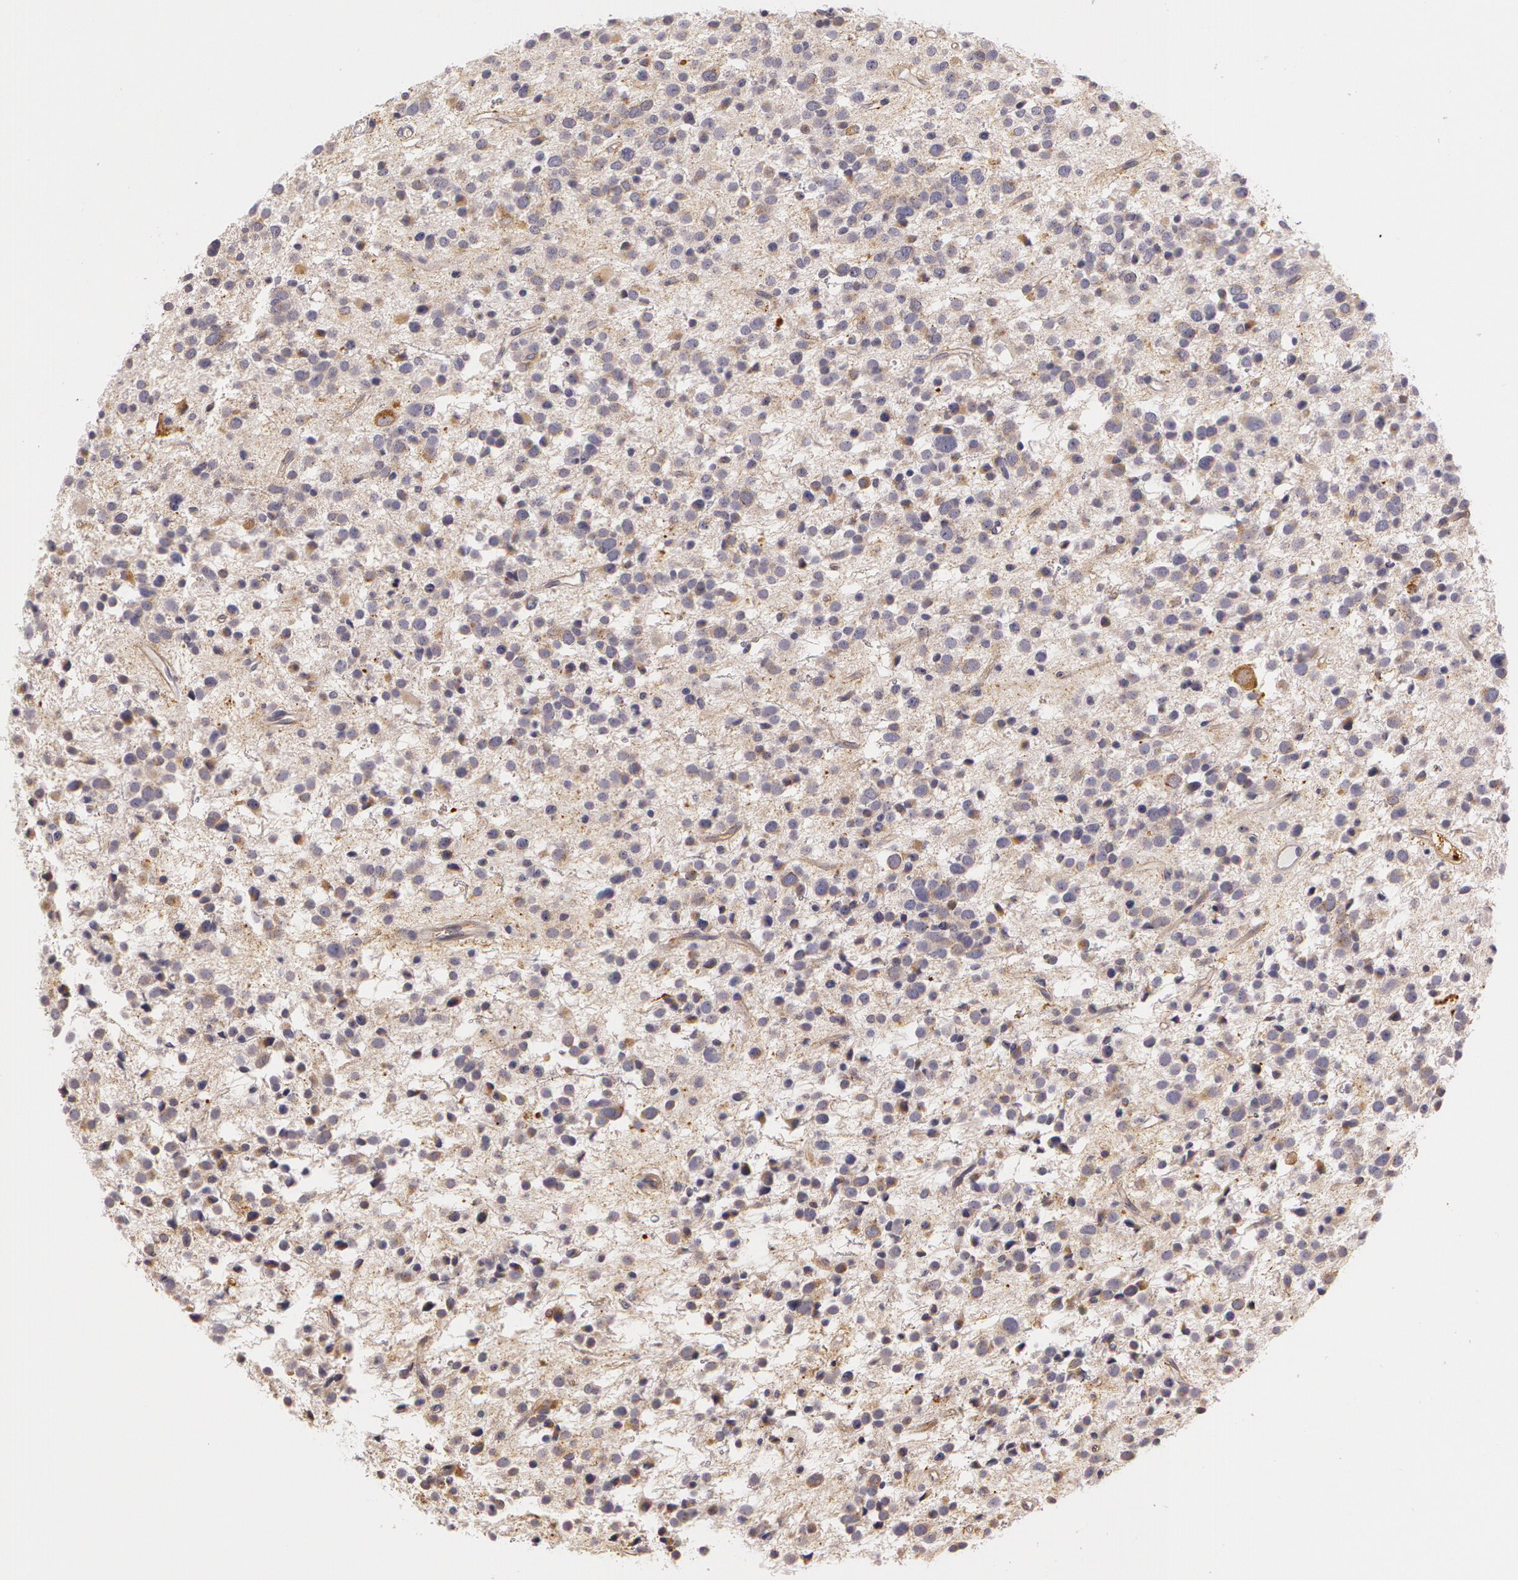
{"staining": {"intensity": "weak", "quantity": ">75%", "location": "cytoplasmic/membranous"}, "tissue": "glioma", "cell_type": "Tumor cells", "image_type": "cancer", "snomed": [{"axis": "morphology", "description": "Glioma, malignant, Low grade"}, {"axis": "topography", "description": "Brain"}], "caption": "Glioma was stained to show a protein in brown. There is low levels of weak cytoplasmic/membranous staining in approximately >75% of tumor cells. (IHC, brightfield microscopy, high magnification).", "gene": "APP", "patient": {"sex": "female", "age": 36}}